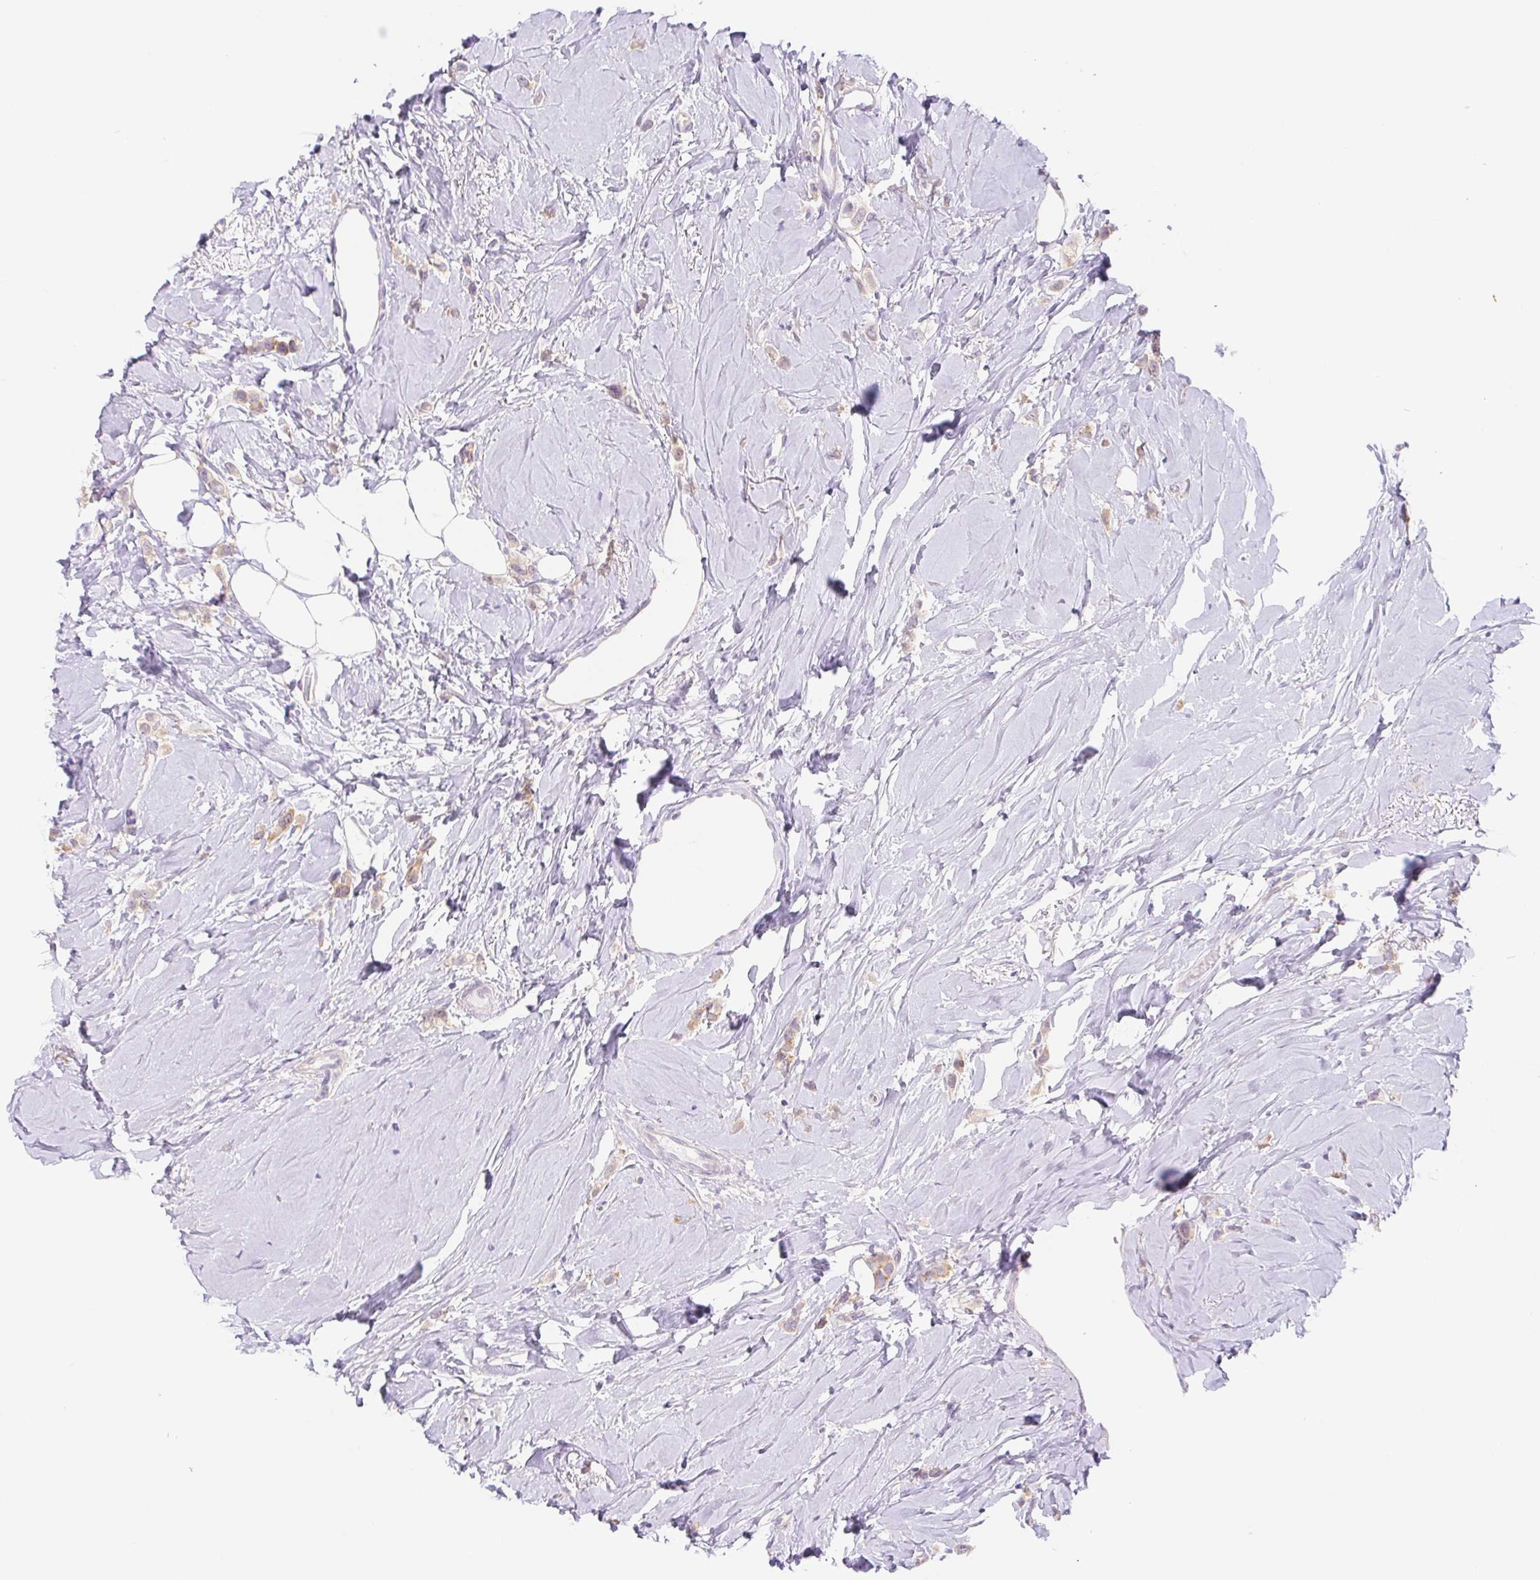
{"staining": {"intensity": "weak", "quantity": "25%-75%", "location": "cytoplasmic/membranous"}, "tissue": "breast cancer", "cell_type": "Tumor cells", "image_type": "cancer", "snomed": [{"axis": "morphology", "description": "Lobular carcinoma"}, {"axis": "topography", "description": "Breast"}], "caption": "A photomicrograph of human breast cancer (lobular carcinoma) stained for a protein displays weak cytoplasmic/membranous brown staining in tumor cells. (brown staining indicates protein expression, while blue staining denotes nuclei).", "gene": "DYNC2LI1", "patient": {"sex": "female", "age": 66}}